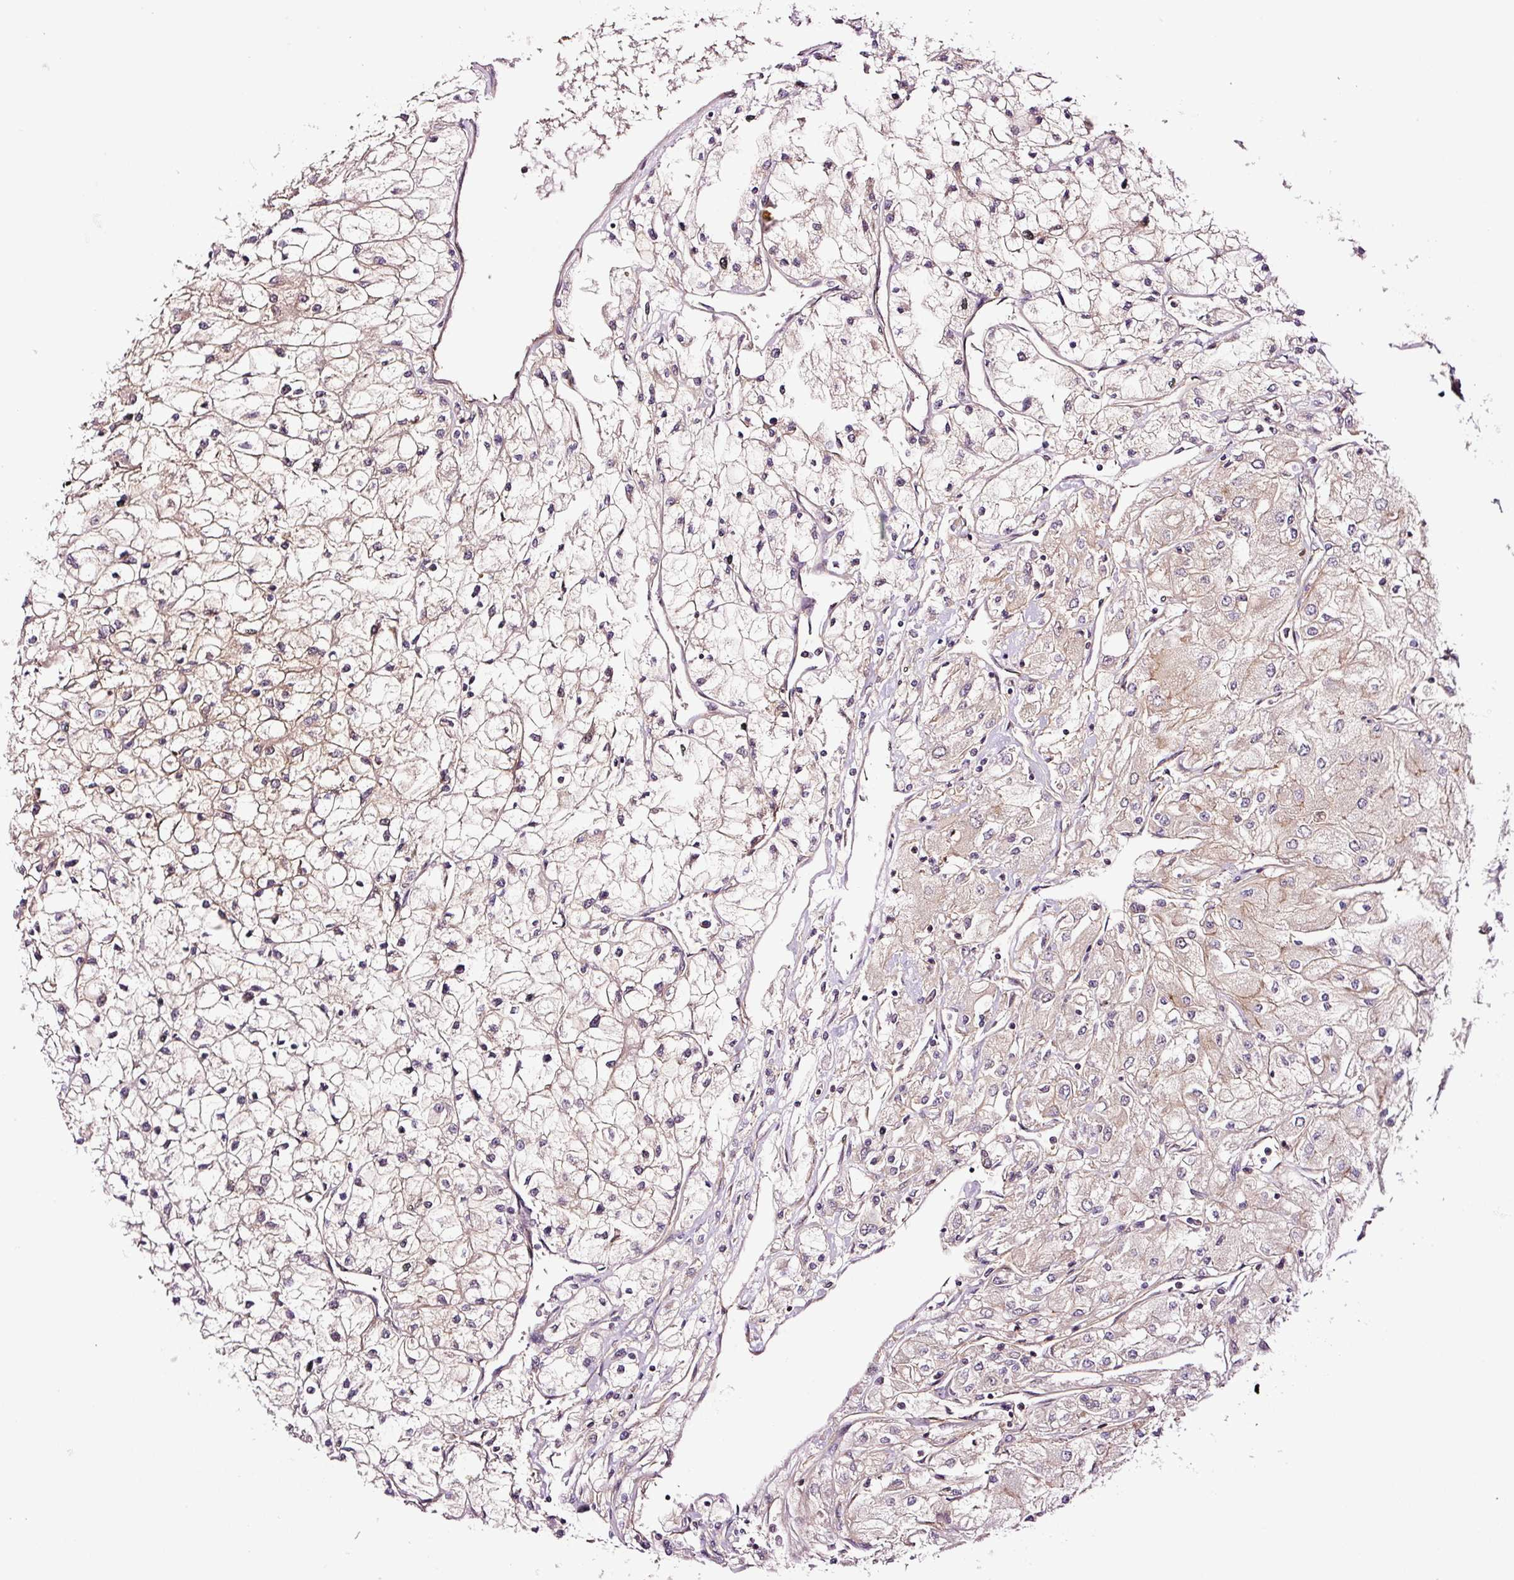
{"staining": {"intensity": "moderate", "quantity": "25%-75%", "location": "cytoplasmic/membranous"}, "tissue": "renal cancer", "cell_type": "Tumor cells", "image_type": "cancer", "snomed": [{"axis": "morphology", "description": "Adenocarcinoma, NOS"}, {"axis": "topography", "description": "Kidney"}], "caption": "Brown immunohistochemical staining in renal cancer displays moderate cytoplasmic/membranous positivity in about 25%-75% of tumor cells. (Stains: DAB (3,3'-diaminobenzidine) in brown, nuclei in blue, Microscopy: brightfield microscopy at high magnification).", "gene": "METAP1", "patient": {"sex": "male", "age": 80}}